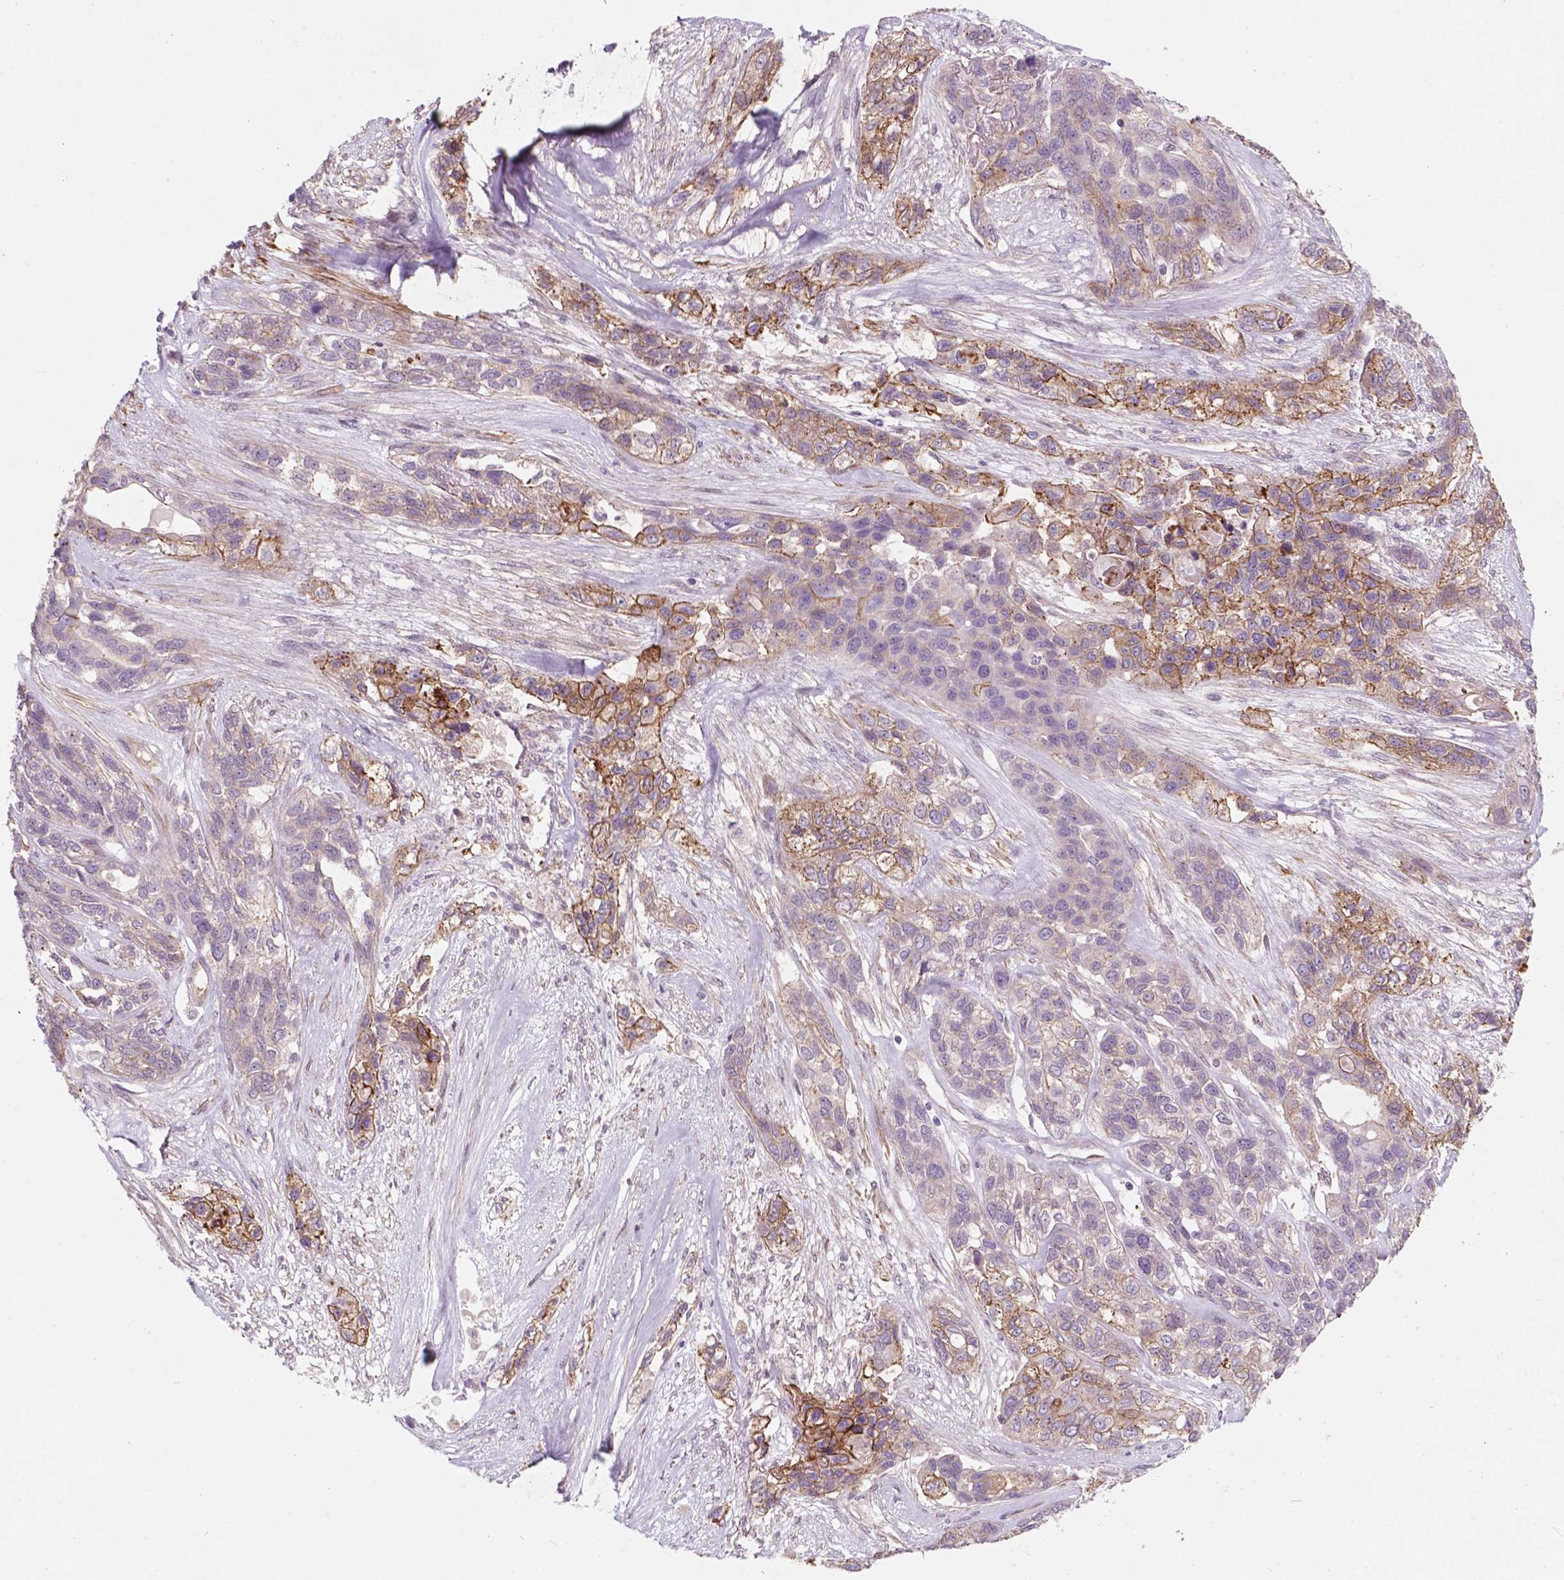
{"staining": {"intensity": "moderate", "quantity": "<25%", "location": "cytoplasmic/membranous"}, "tissue": "lung cancer", "cell_type": "Tumor cells", "image_type": "cancer", "snomed": [{"axis": "morphology", "description": "Squamous cell carcinoma, NOS"}, {"axis": "topography", "description": "Lung"}], "caption": "Immunohistochemistry (DAB (3,3'-diaminobenzidine)) staining of squamous cell carcinoma (lung) reveals moderate cytoplasmic/membranous protein expression in about <25% of tumor cells. Using DAB (3,3'-diaminobenzidine) (brown) and hematoxylin (blue) stains, captured at high magnification using brightfield microscopy.", "gene": "RFPL4B", "patient": {"sex": "female", "age": 70}}